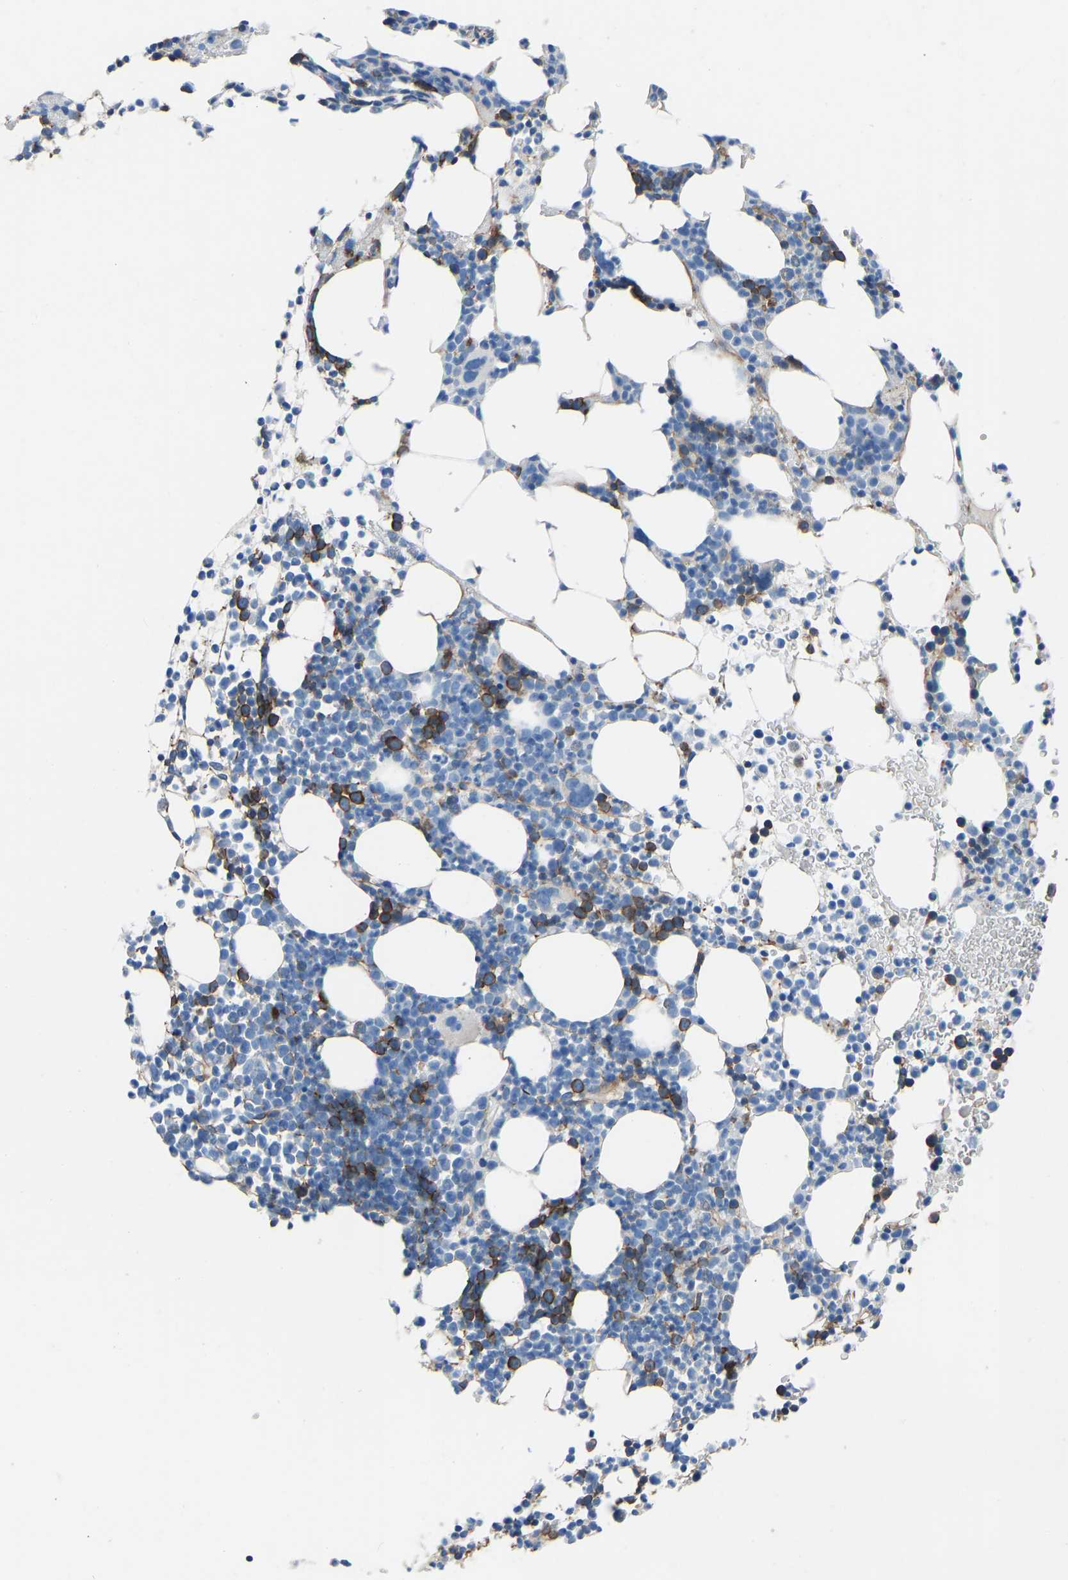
{"staining": {"intensity": "moderate", "quantity": "<25%", "location": "cytoplasmic/membranous"}, "tissue": "bone marrow", "cell_type": "Hematopoietic cells", "image_type": "normal", "snomed": [{"axis": "morphology", "description": "Normal tissue, NOS"}, {"axis": "morphology", "description": "Inflammation, NOS"}, {"axis": "topography", "description": "Bone marrow"}], "caption": "Immunohistochemistry (DAB) staining of benign human bone marrow reveals moderate cytoplasmic/membranous protein expression in approximately <25% of hematopoietic cells.", "gene": "MYH10", "patient": {"sex": "female", "age": 67}}